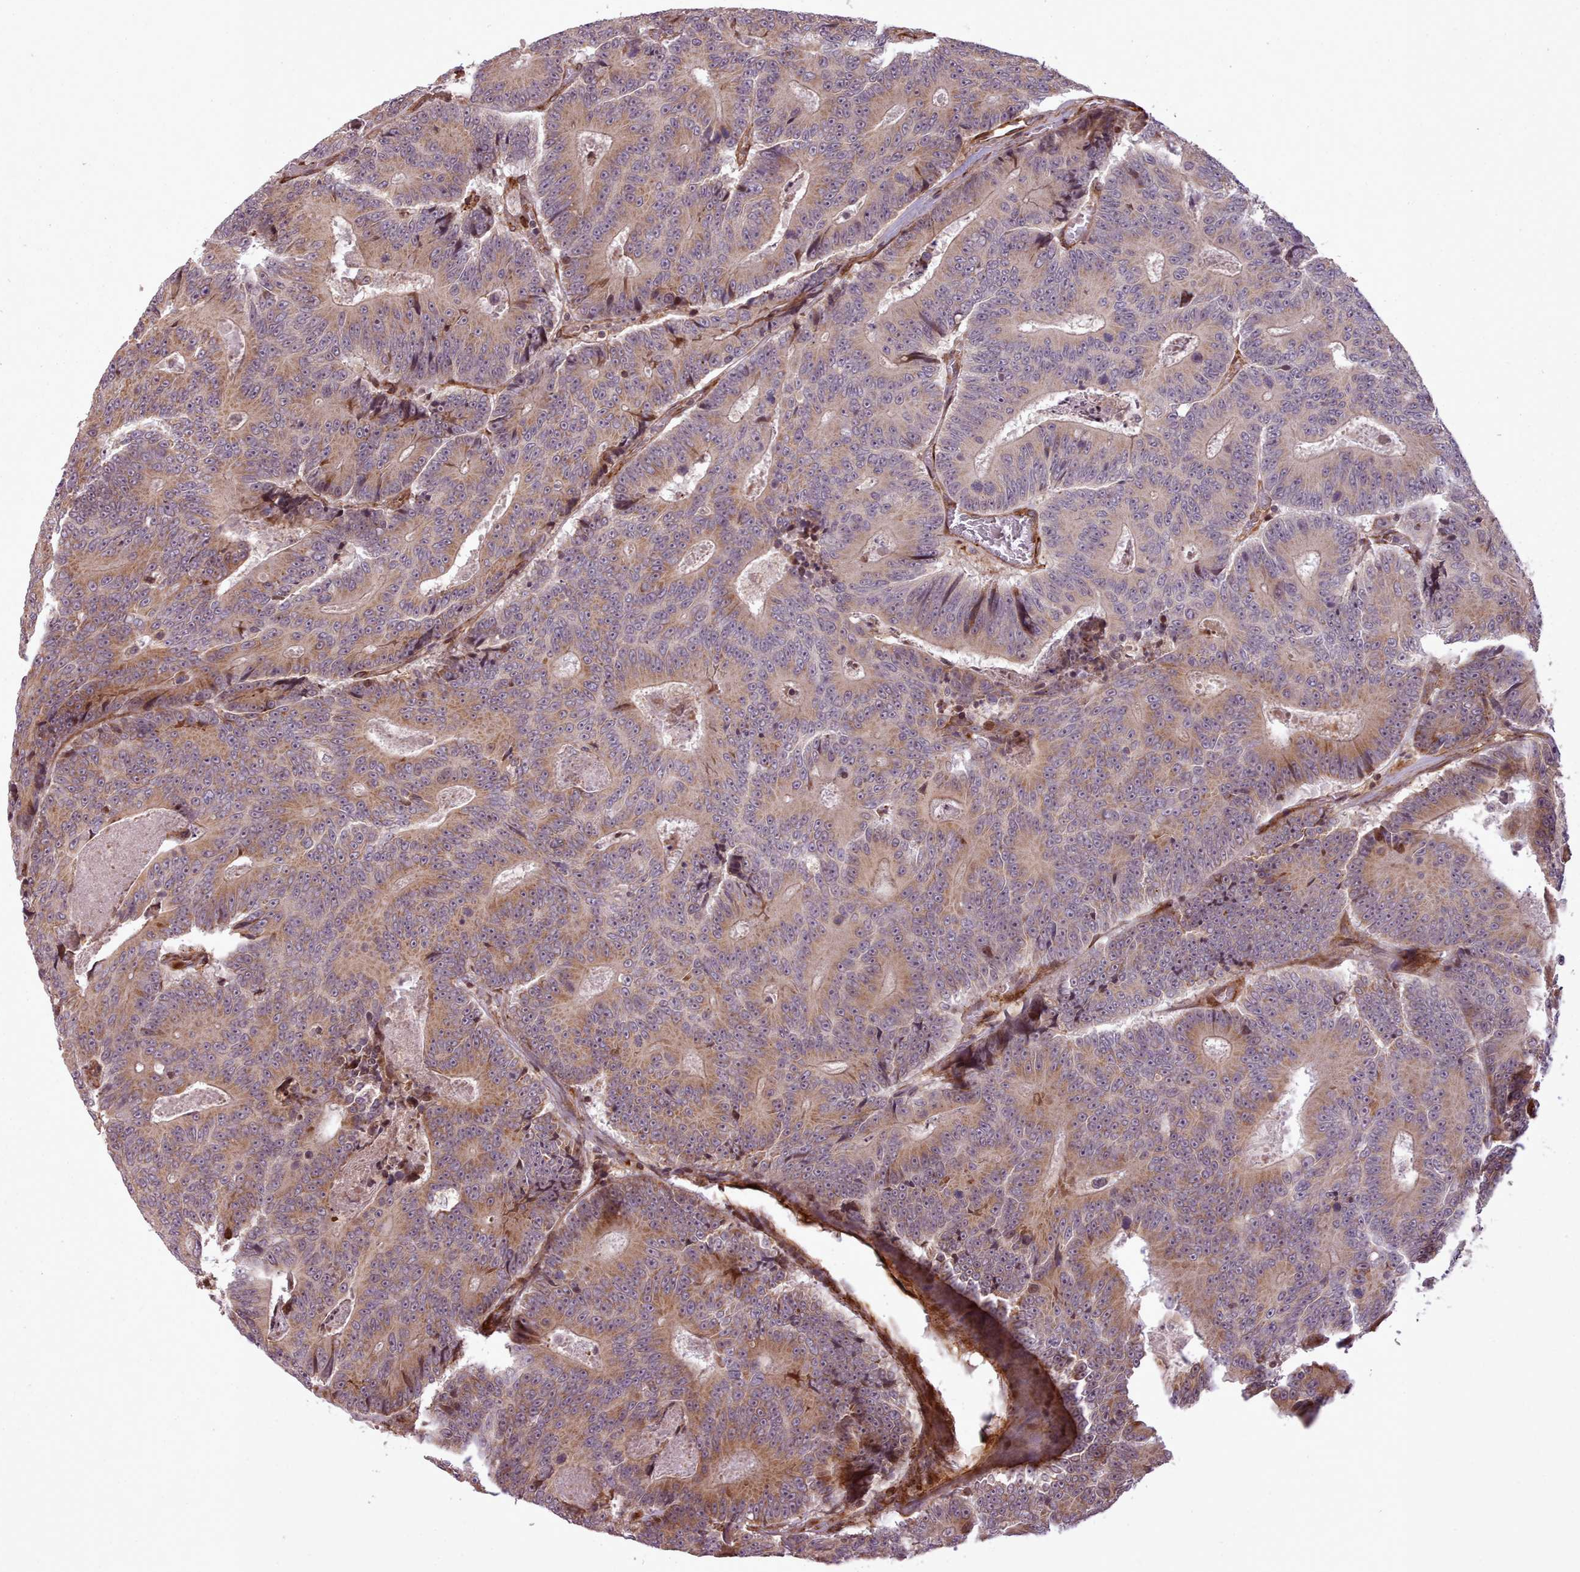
{"staining": {"intensity": "moderate", "quantity": "25%-75%", "location": "cytoplasmic/membranous"}, "tissue": "colorectal cancer", "cell_type": "Tumor cells", "image_type": "cancer", "snomed": [{"axis": "morphology", "description": "Adenocarcinoma, NOS"}, {"axis": "topography", "description": "Colon"}], "caption": "A histopathology image of human colorectal cancer (adenocarcinoma) stained for a protein exhibits moderate cytoplasmic/membranous brown staining in tumor cells.", "gene": "NLRP7", "patient": {"sex": "male", "age": 83}}